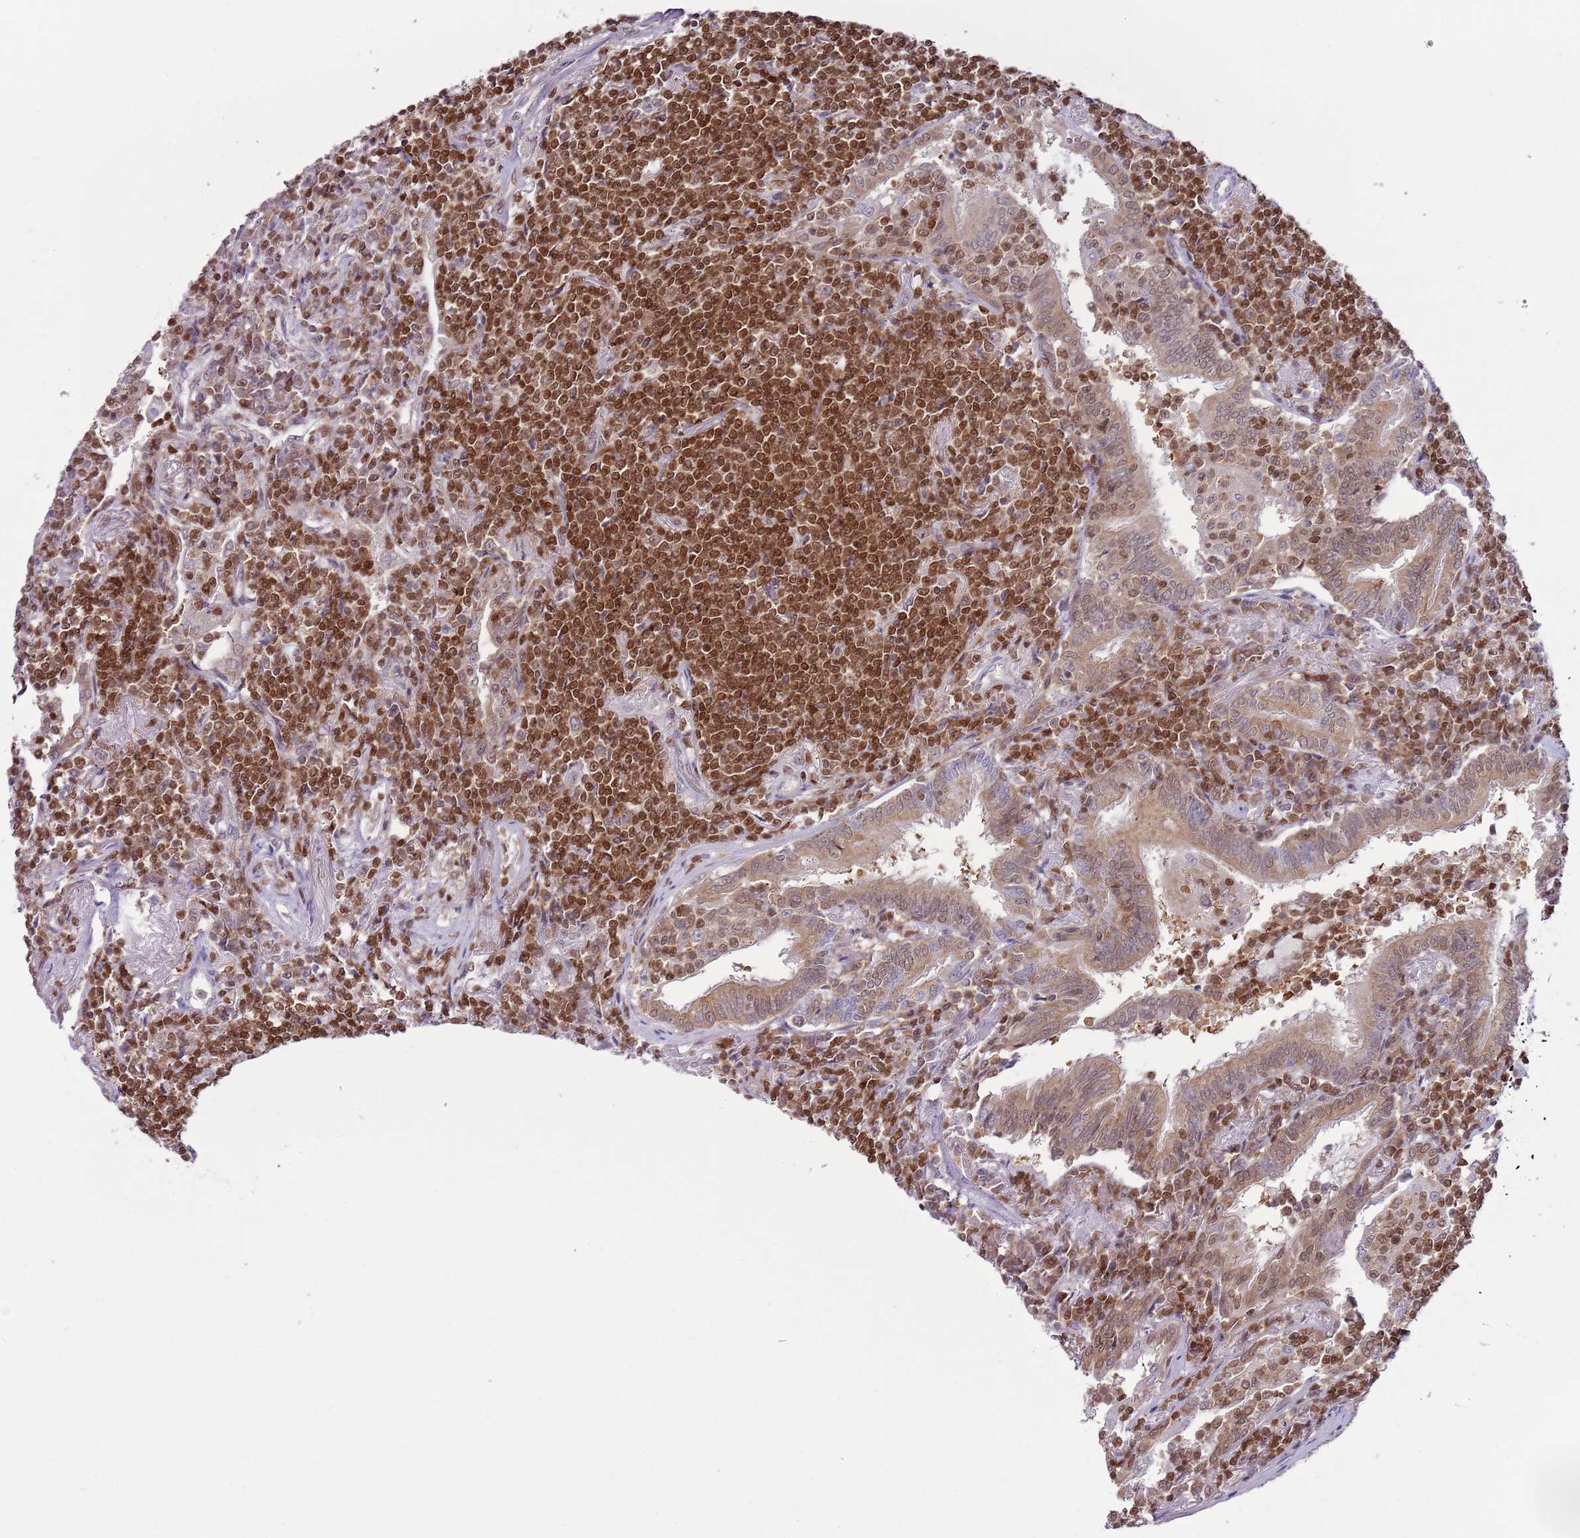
{"staining": {"intensity": "strong", "quantity": ">75%", "location": "nuclear"}, "tissue": "lymphoma", "cell_type": "Tumor cells", "image_type": "cancer", "snomed": [{"axis": "morphology", "description": "Malignant lymphoma, non-Hodgkin's type, Low grade"}, {"axis": "topography", "description": "Lung"}], "caption": "Immunohistochemistry histopathology image of neoplastic tissue: lymphoma stained using immunohistochemistry displays high levels of strong protein expression localized specifically in the nuclear of tumor cells, appearing as a nuclear brown color.", "gene": "SELENOH", "patient": {"sex": "female", "age": 71}}